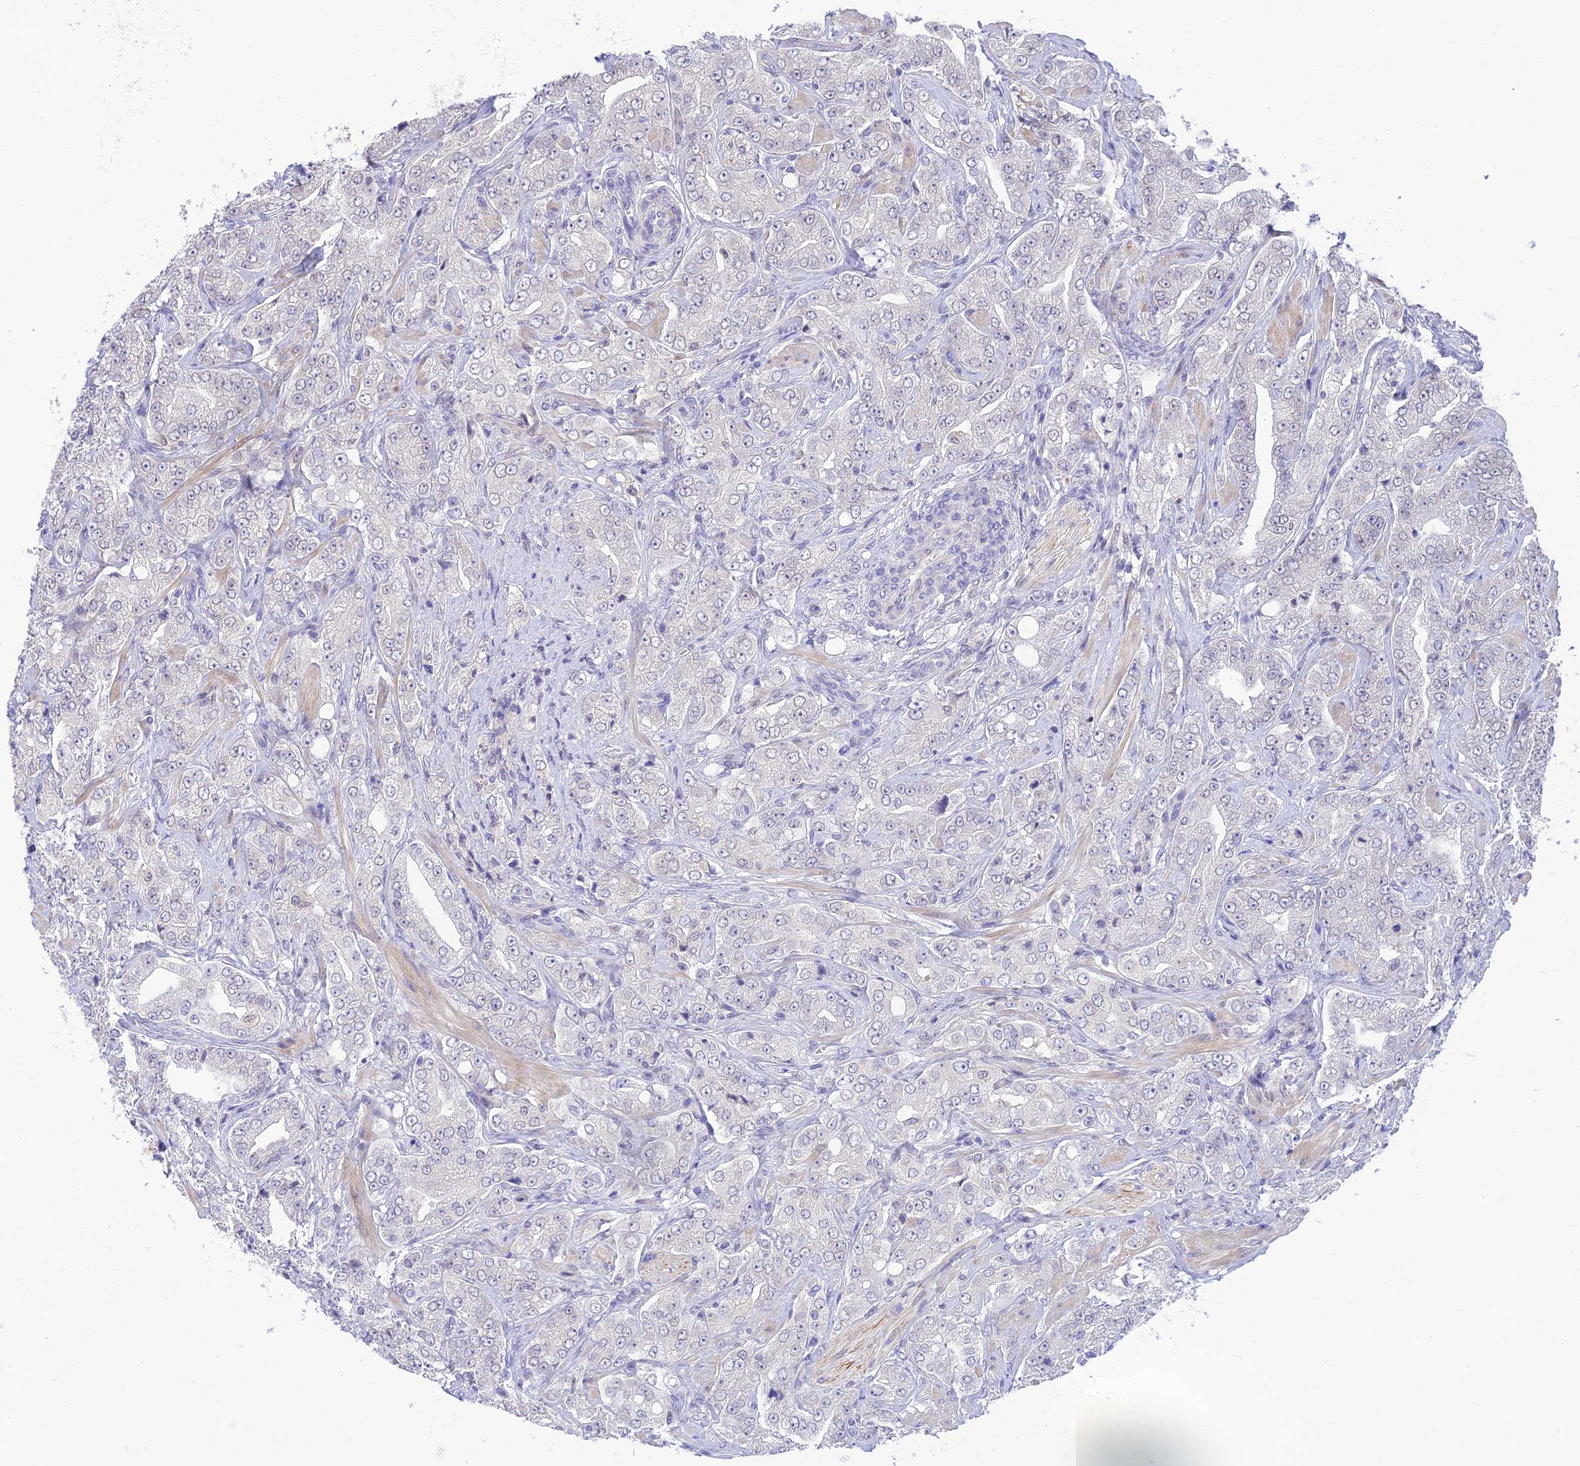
{"staining": {"intensity": "negative", "quantity": "none", "location": "none"}, "tissue": "prostate cancer", "cell_type": "Tumor cells", "image_type": "cancer", "snomed": [{"axis": "morphology", "description": "Adenocarcinoma, Low grade"}, {"axis": "topography", "description": "Prostate"}], "caption": "DAB (3,3'-diaminobenzidine) immunohistochemical staining of prostate cancer (low-grade adenocarcinoma) displays no significant expression in tumor cells.", "gene": "BMT2", "patient": {"sex": "male", "age": 67}}